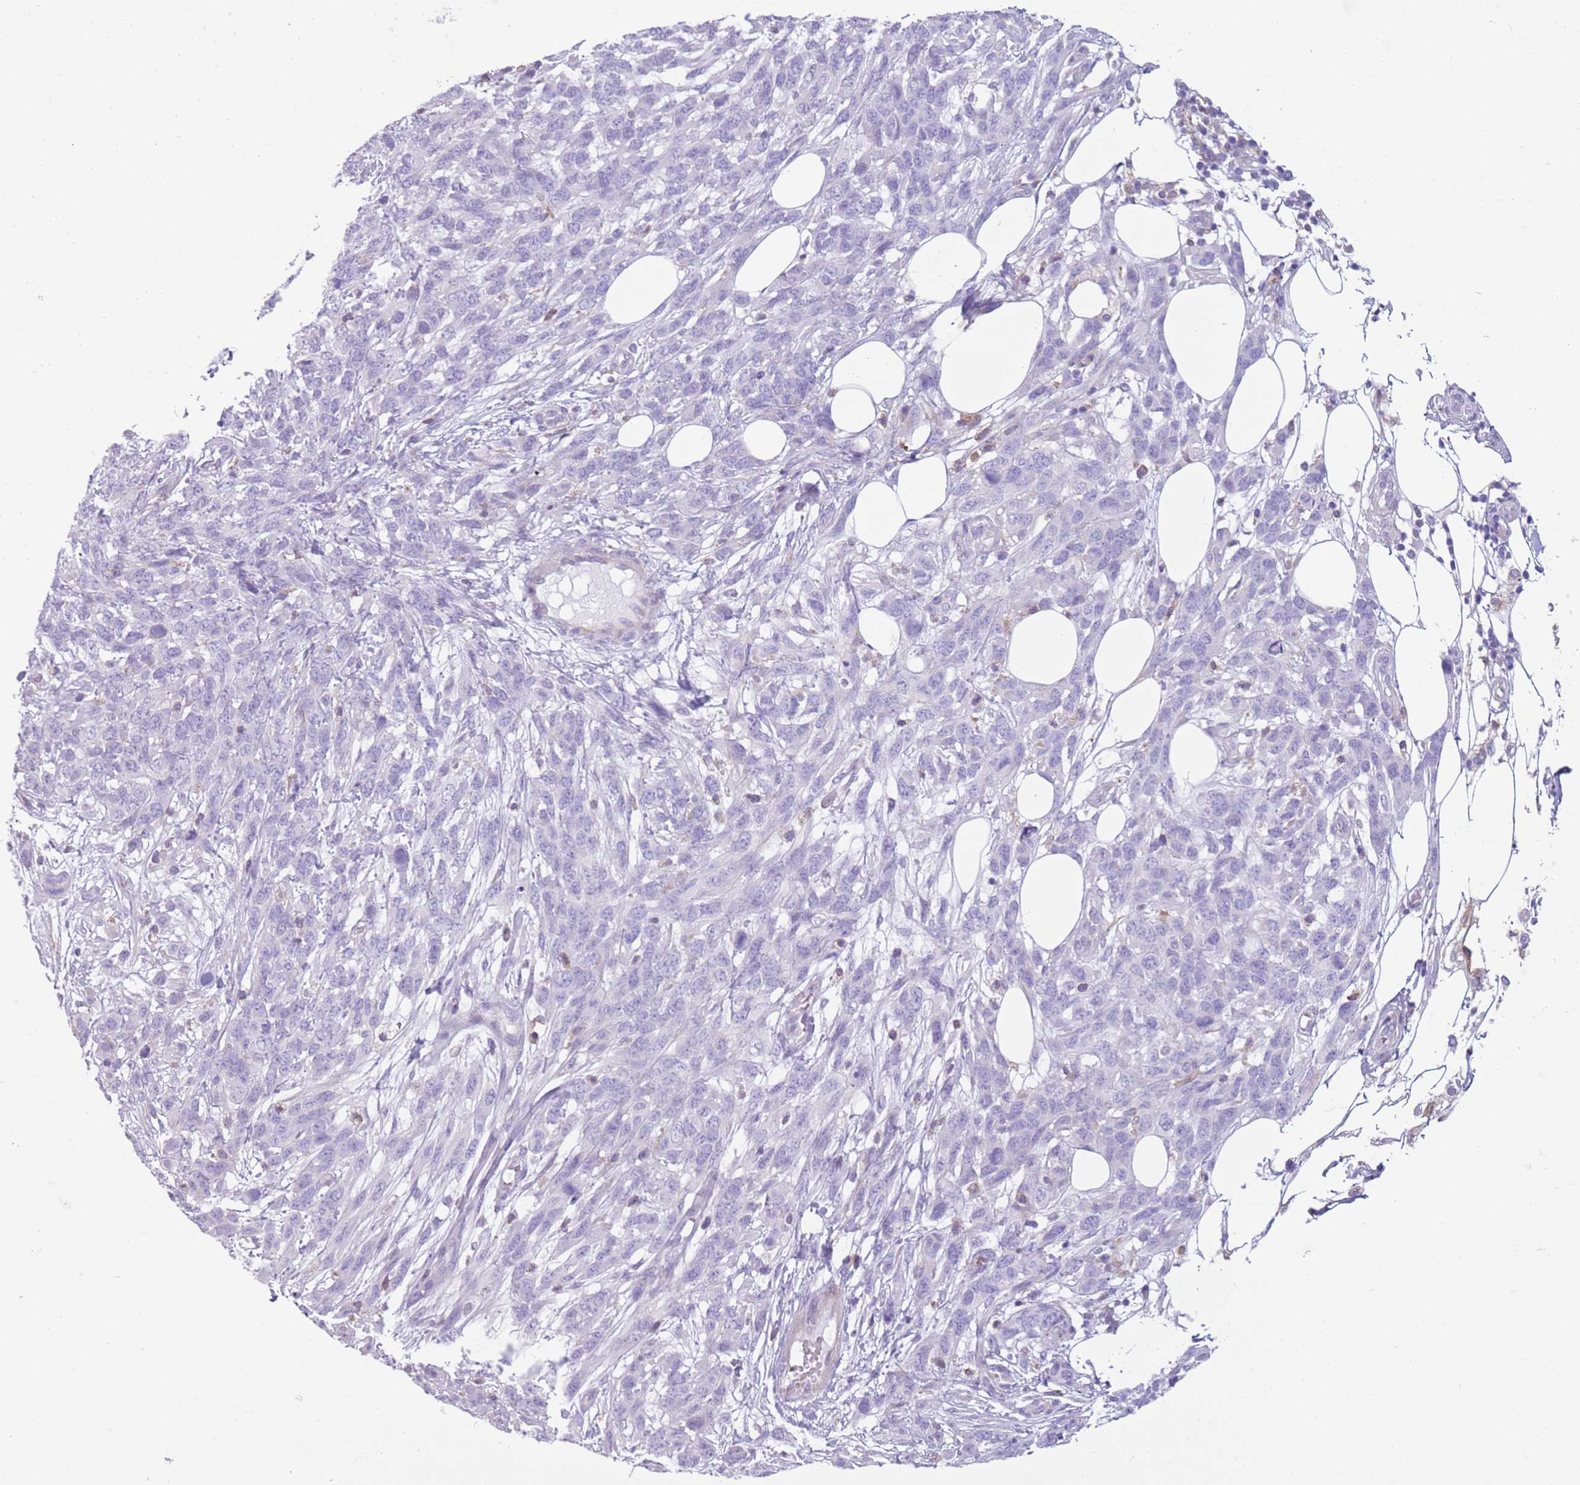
{"staining": {"intensity": "negative", "quantity": "none", "location": "none"}, "tissue": "melanoma", "cell_type": "Tumor cells", "image_type": "cancer", "snomed": [{"axis": "morphology", "description": "Normal morphology"}, {"axis": "morphology", "description": "Malignant melanoma, NOS"}, {"axis": "topography", "description": "Skin"}], "caption": "This photomicrograph is of malignant melanoma stained with immunohistochemistry to label a protein in brown with the nuclei are counter-stained blue. There is no expression in tumor cells.", "gene": "OAF", "patient": {"sex": "female", "age": 72}}